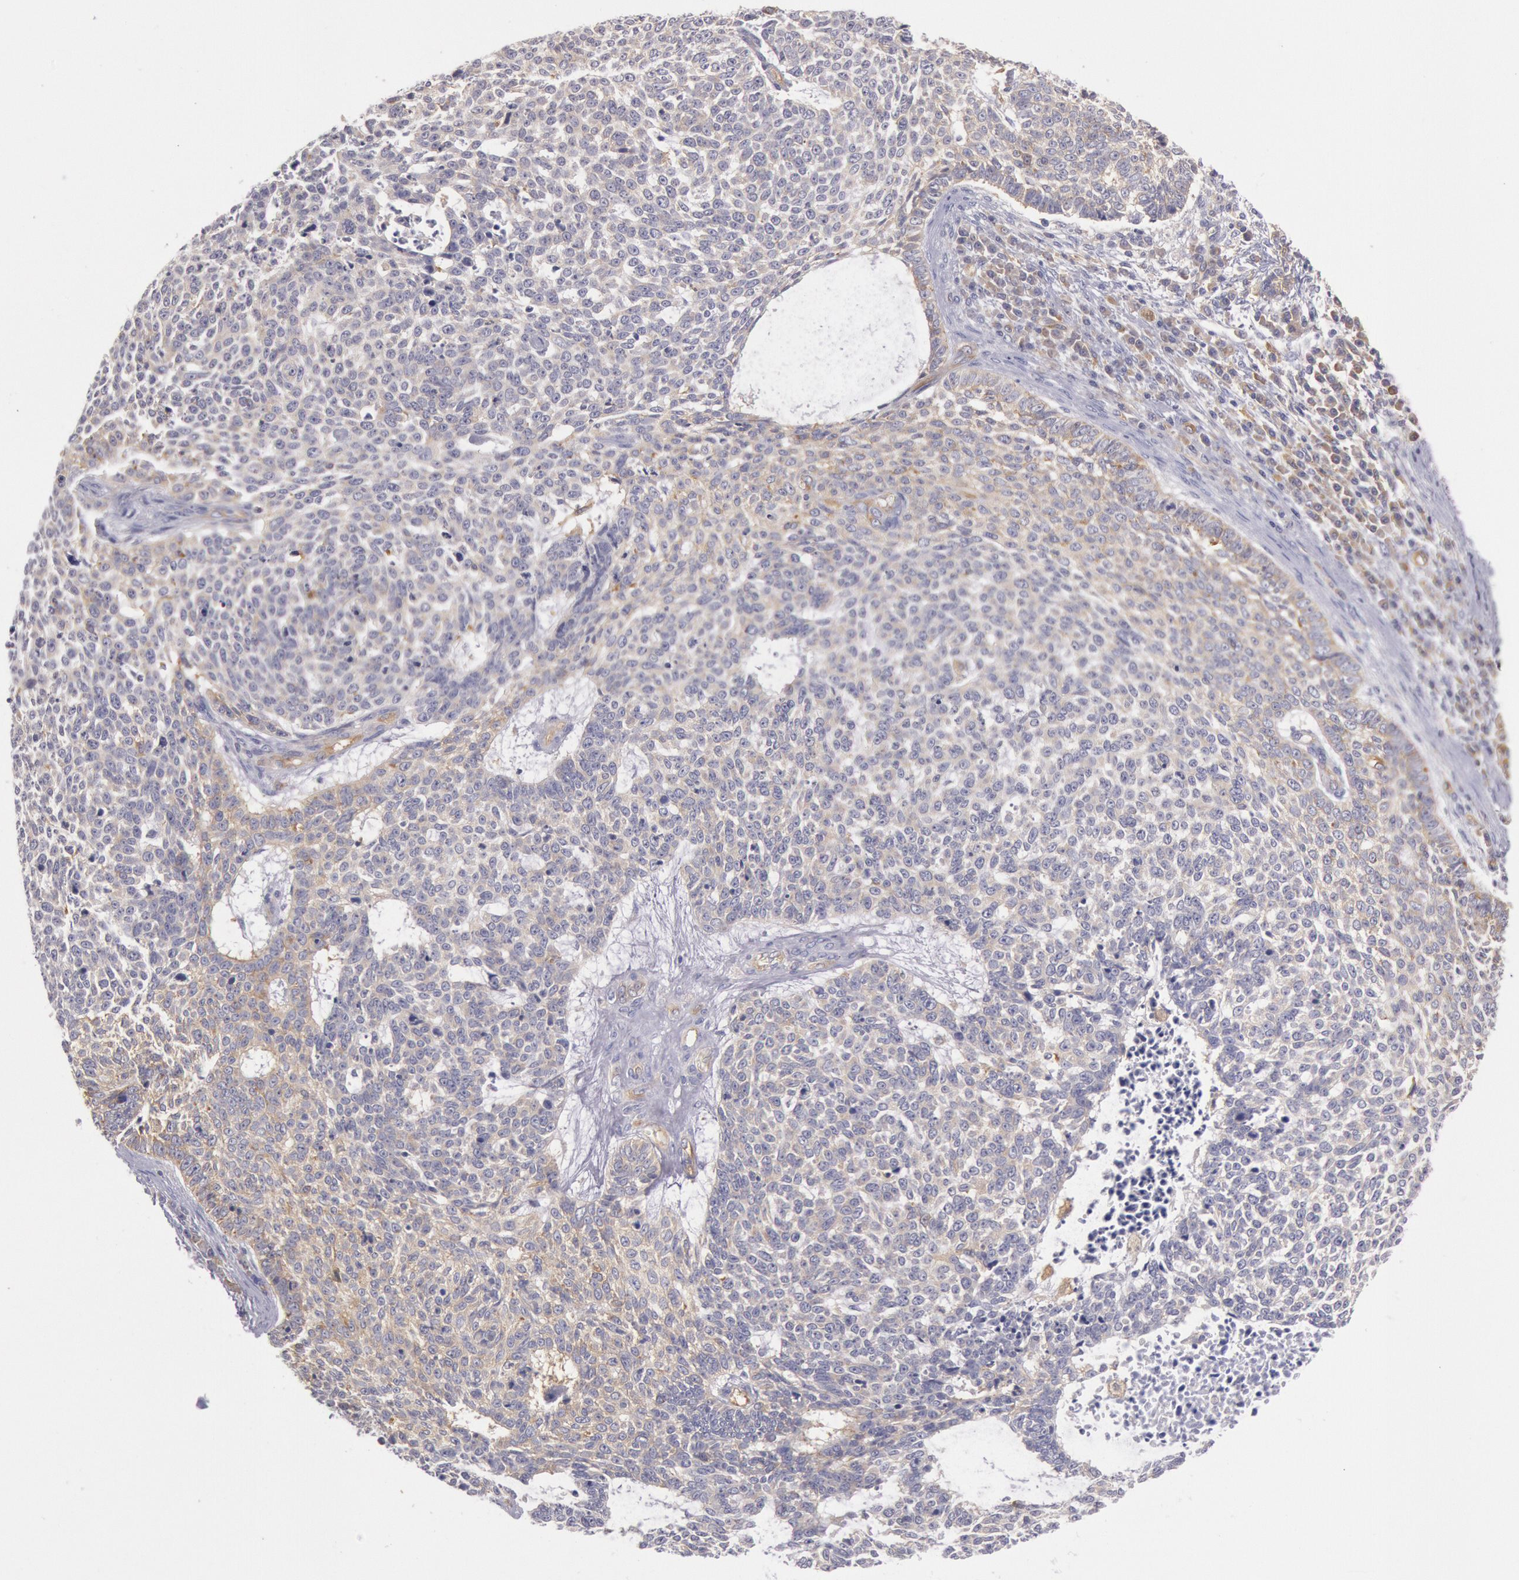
{"staining": {"intensity": "weak", "quantity": "<25%", "location": "cytoplasmic/membranous"}, "tissue": "skin cancer", "cell_type": "Tumor cells", "image_type": "cancer", "snomed": [{"axis": "morphology", "description": "Basal cell carcinoma"}, {"axis": "topography", "description": "Skin"}], "caption": "Histopathology image shows no protein staining in tumor cells of skin basal cell carcinoma tissue.", "gene": "MYO5A", "patient": {"sex": "female", "age": 89}}